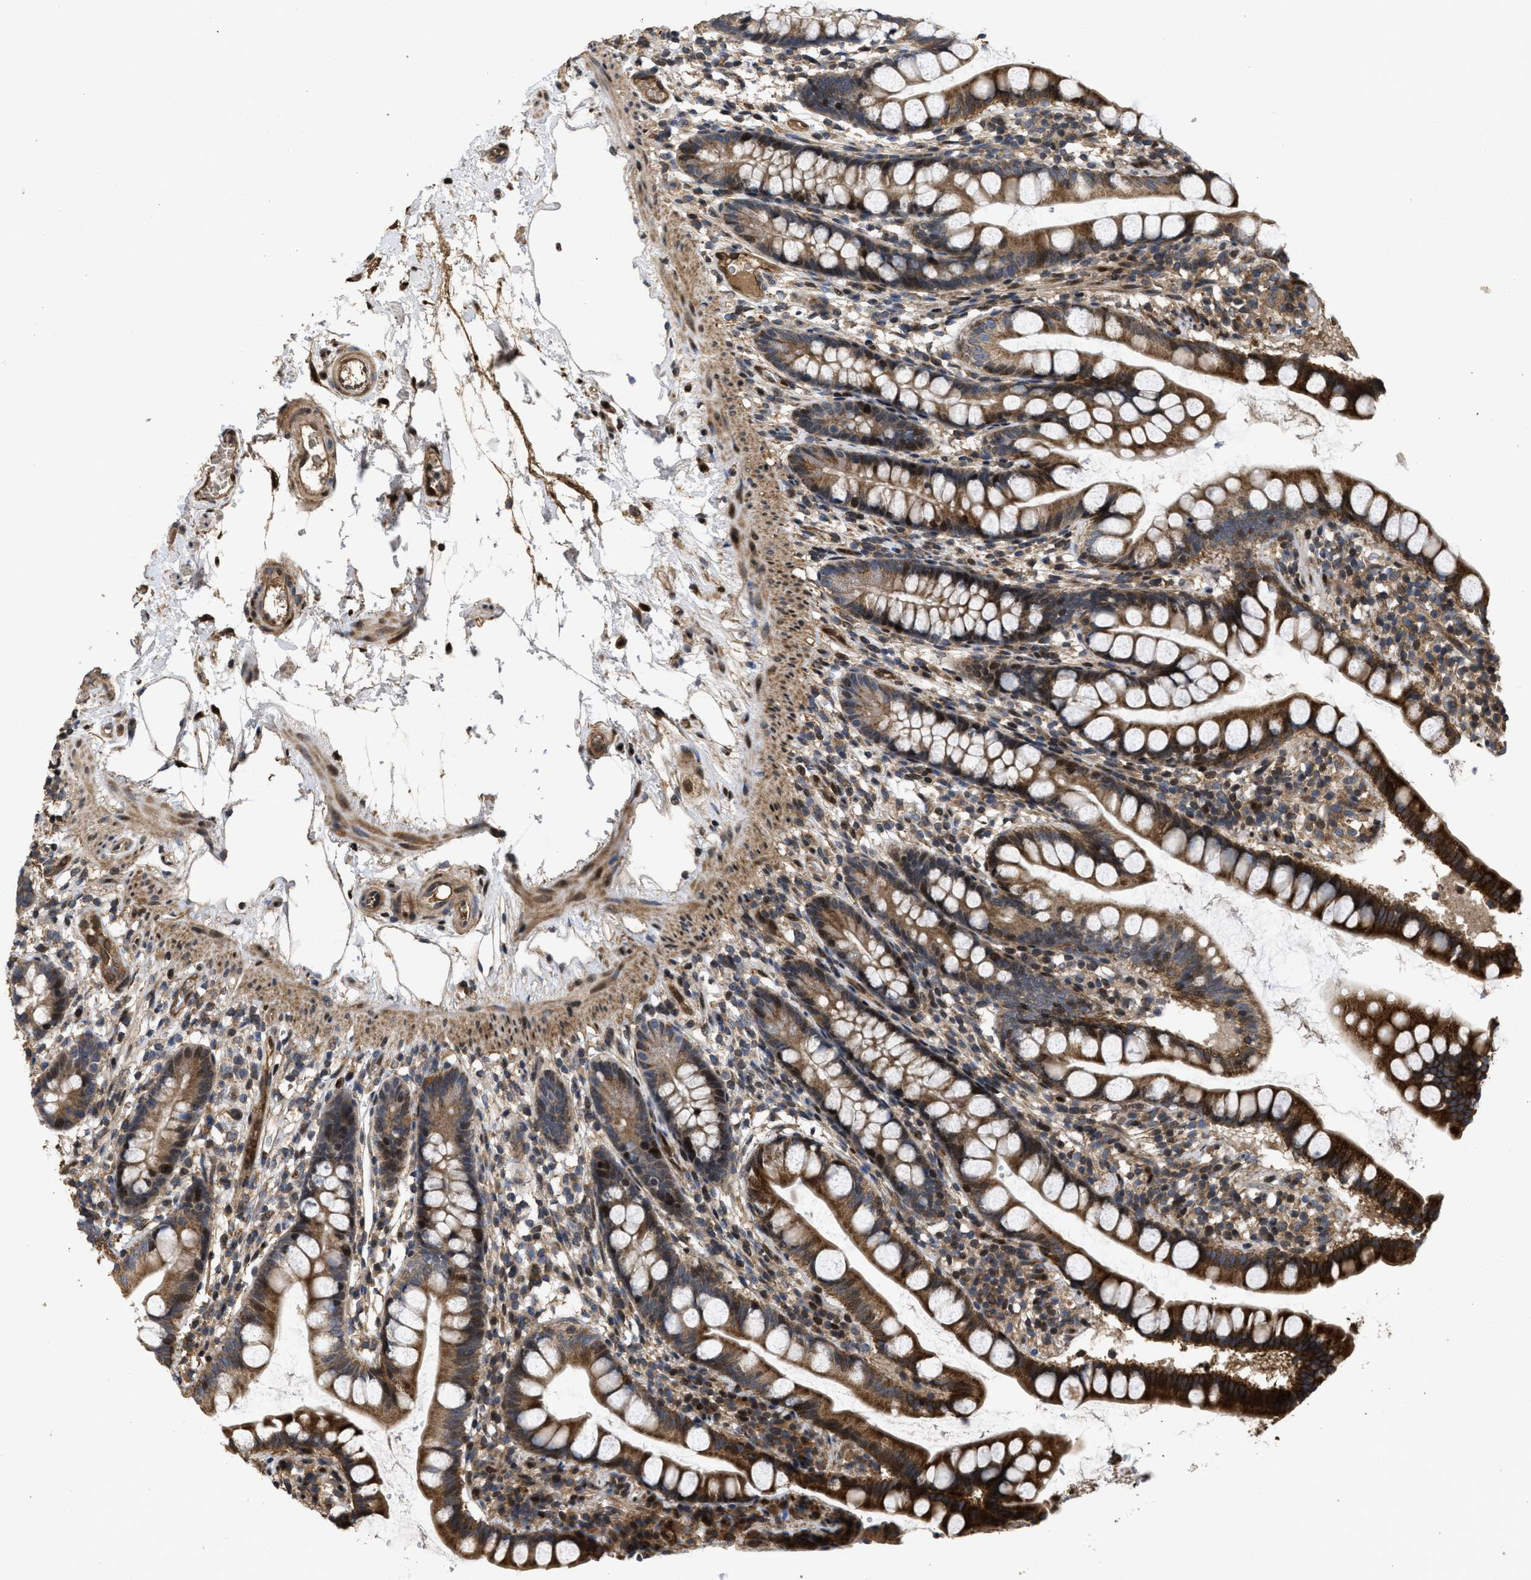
{"staining": {"intensity": "strong", "quantity": ">75%", "location": "cytoplasmic/membranous"}, "tissue": "small intestine", "cell_type": "Glandular cells", "image_type": "normal", "snomed": [{"axis": "morphology", "description": "Normal tissue, NOS"}, {"axis": "topography", "description": "Small intestine"}], "caption": "Immunohistochemistry histopathology image of unremarkable human small intestine stained for a protein (brown), which demonstrates high levels of strong cytoplasmic/membranous expression in about >75% of glandular cells.", "gene": "CBR3", "patient": {"sex": "female", "age": 84}}